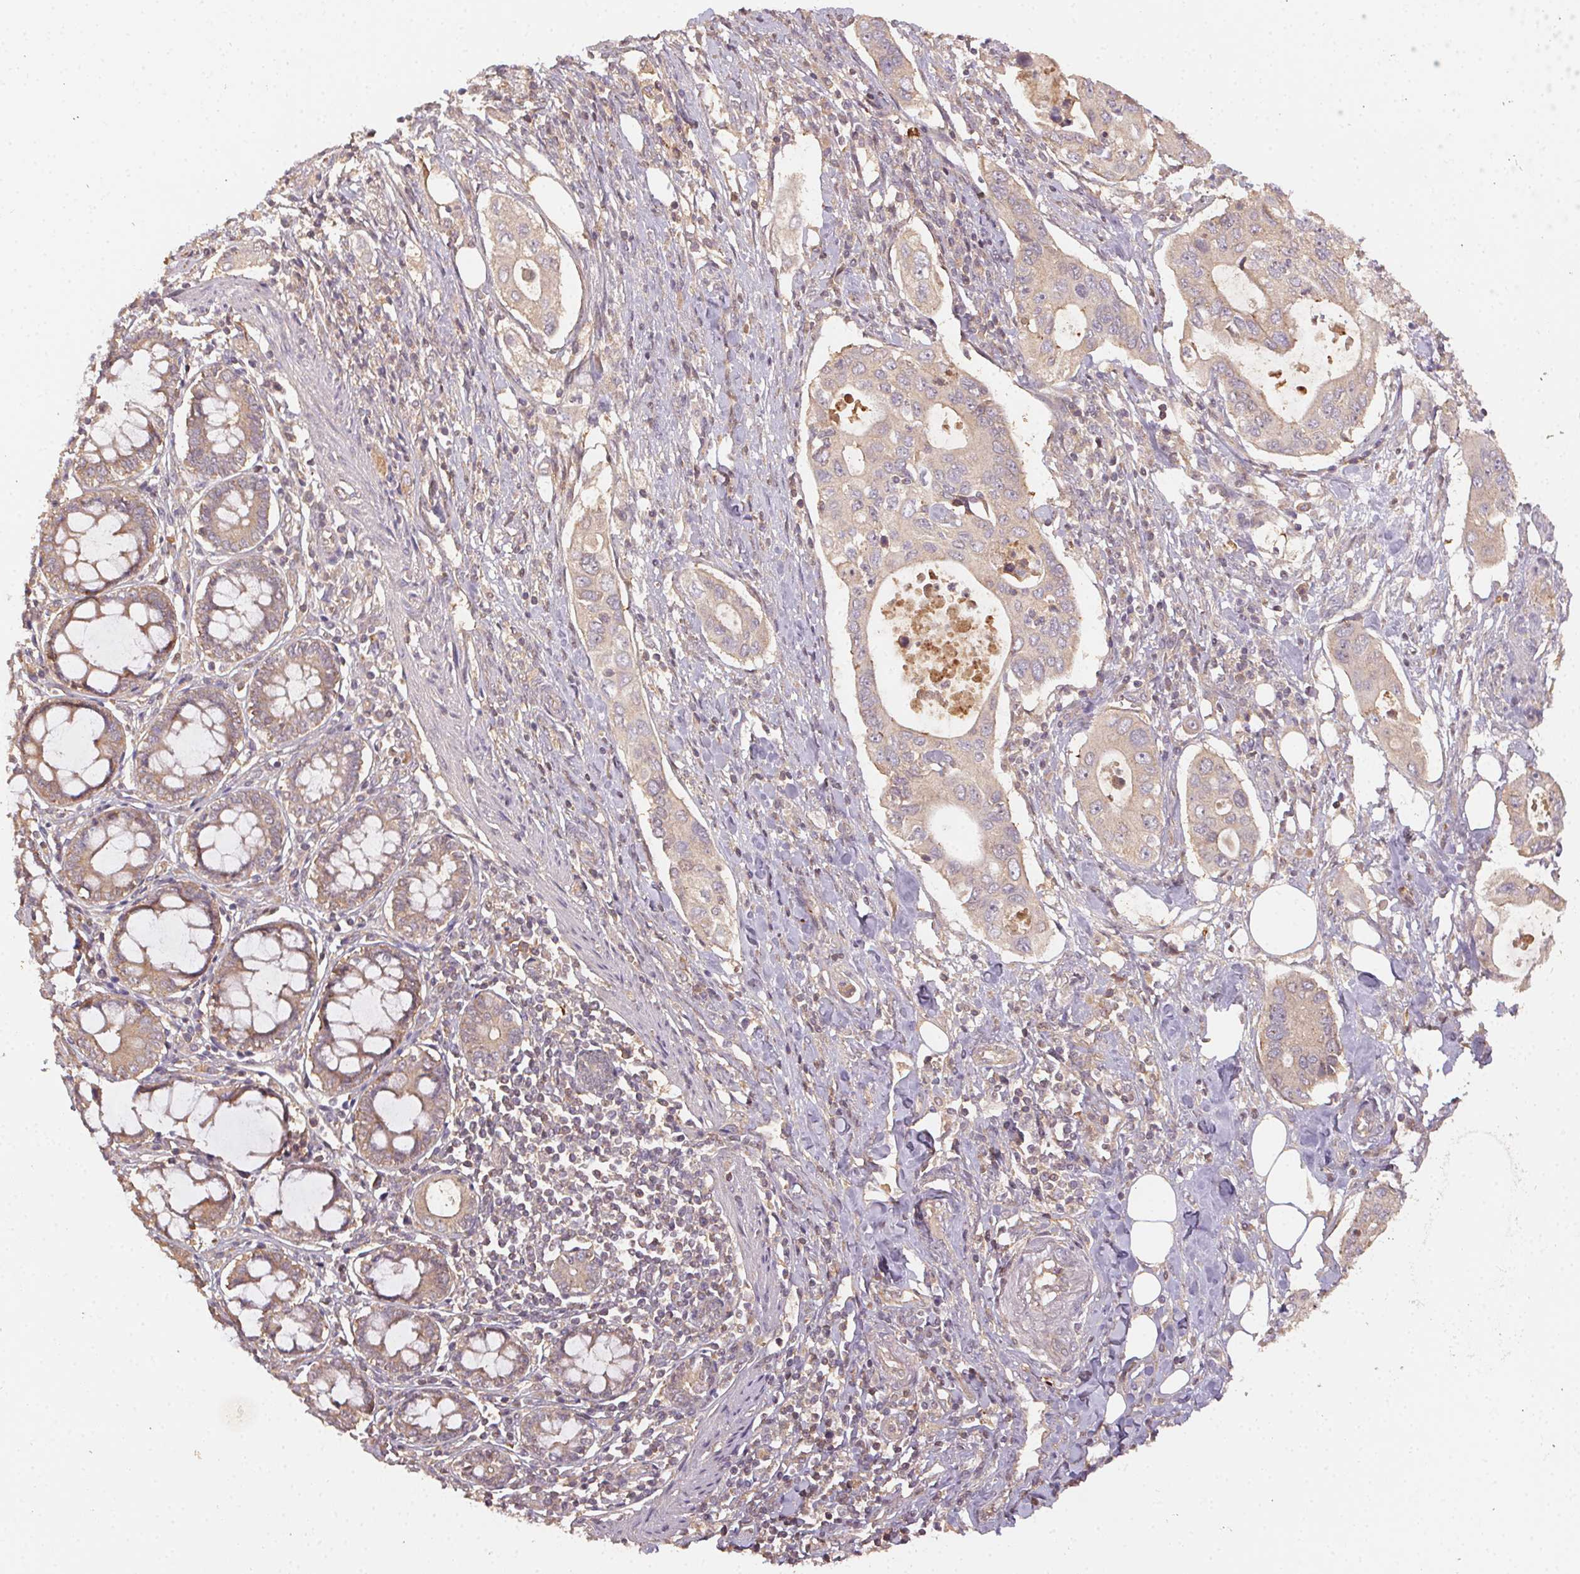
{"staining": {"intensity": "weak", "quantity": ">75%", "location": "cytoplasmic/membranous"}, "tissue": "pancreatic cancer", "cell_type": "Tumor cells", "image_type": "cancer", "snomed": [{"axis": "morphology", "description": "Adenocarcinoma, NOS"}, {"axis": "topography", "description": "Pancreas"}], "caption": "Protein positivity by immunohistochemistry demonstrates weak cytoplasmic/membranous positivity in approximately >75% of tumor cells in adenocarcinoma (pancreatic).", "gene": "RALA", "patient": {"sex": "female", "age": 63}}